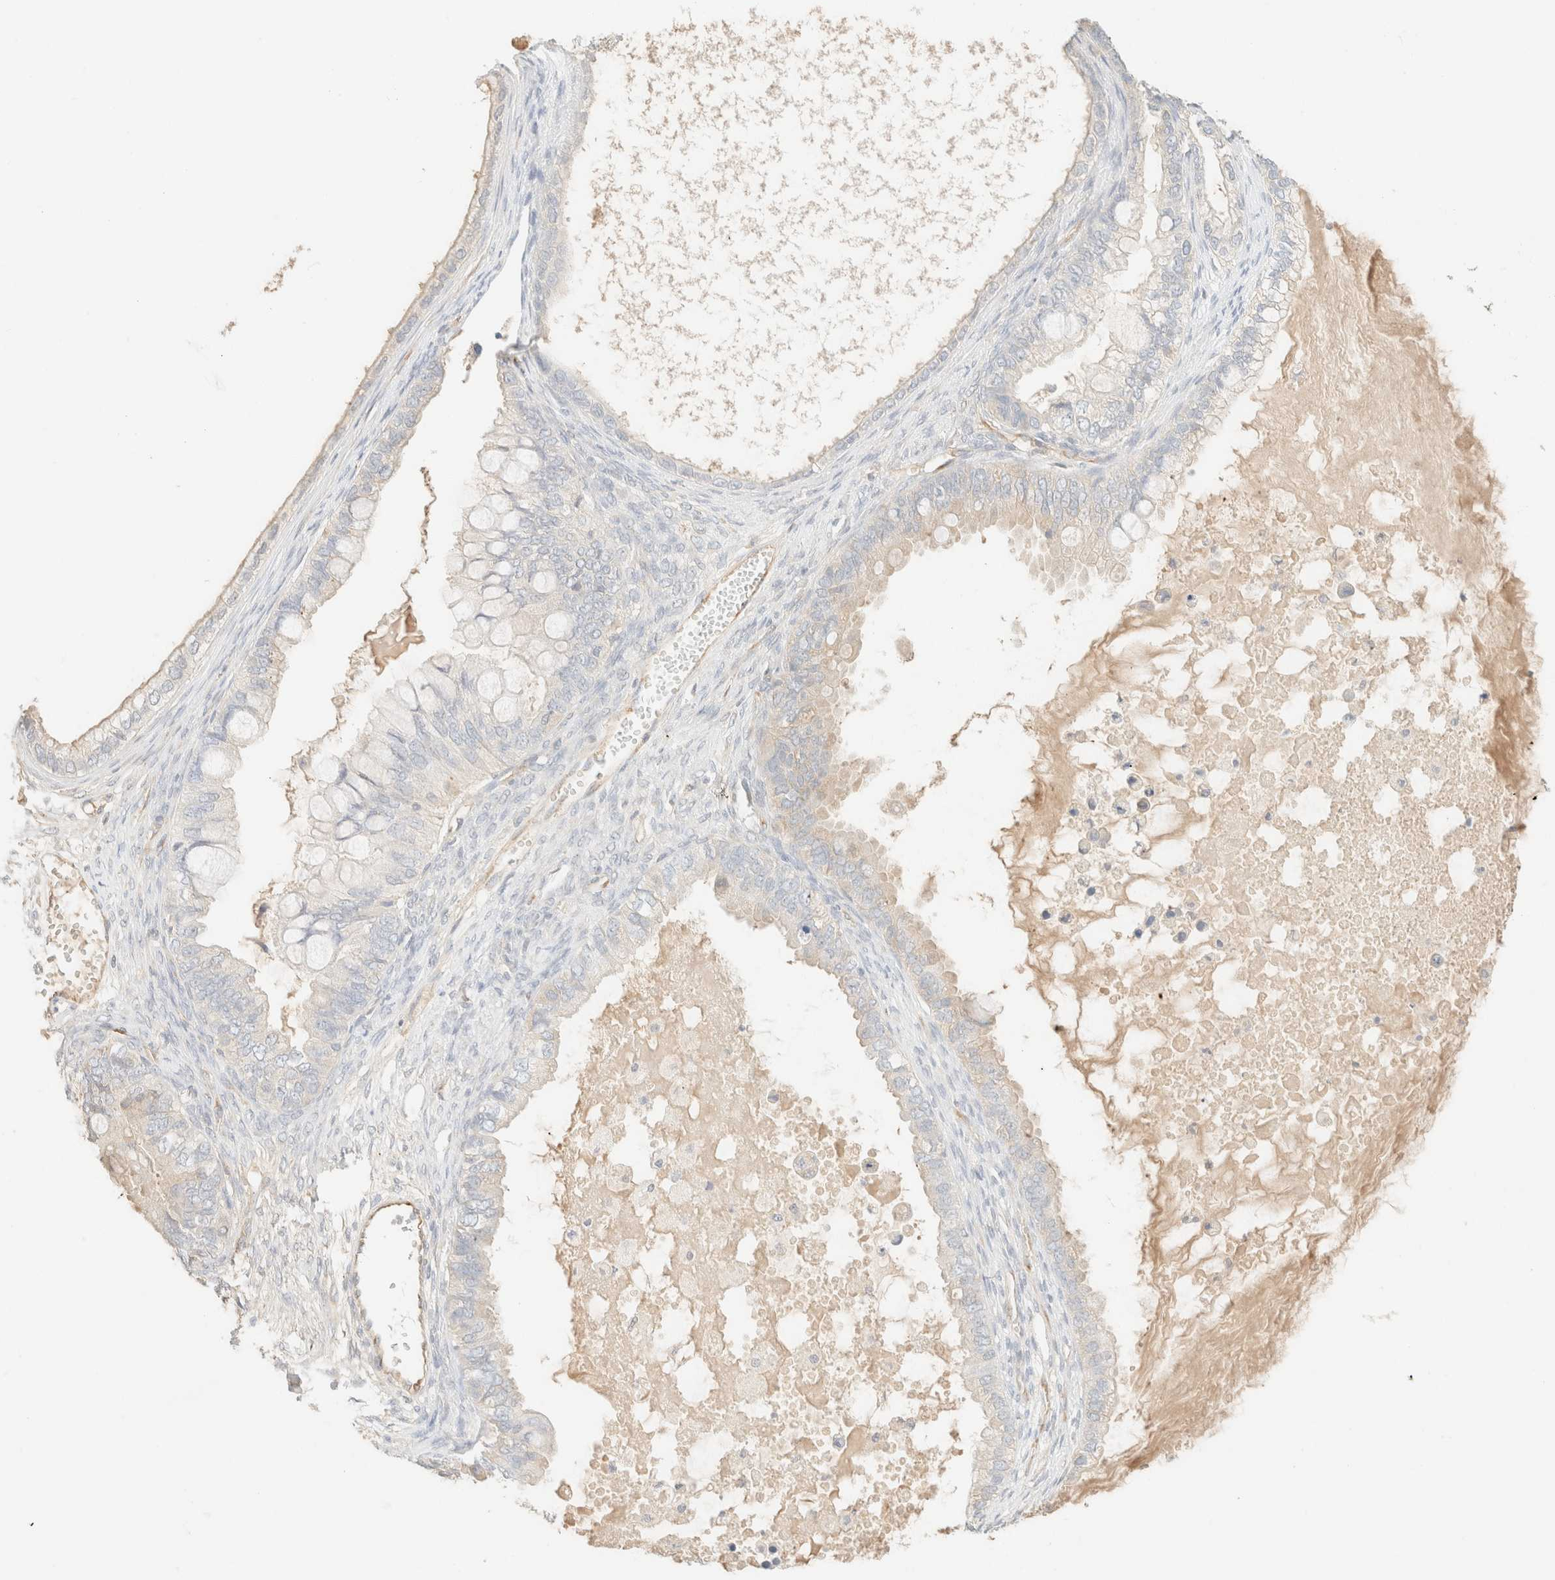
{"staining": {"intensity": "negative", "quantity": "none", "location": "none"}, "tissue": "ovarian cancer", "cell_type": "Tumor cells", "image_type": "cancer", "snomed": [{"axis": "morphology", "description": "Cystadenocarcinoma, mucinous, NOS"}, {"axis": "topography", "description": "Ovary"}], "caption": "Ovarian mucinous cystadenocarcinoma was stained to show a protein in brown. There is no significant expression in tumor cells. The staining was performed using DAB to visualize the protein expression in brown, while the nuclei were stained in blue with hematoxylin (Magnification: 20x).", "gene": "SPARCL1", "patient": {"sex": "female", "age": 80}}